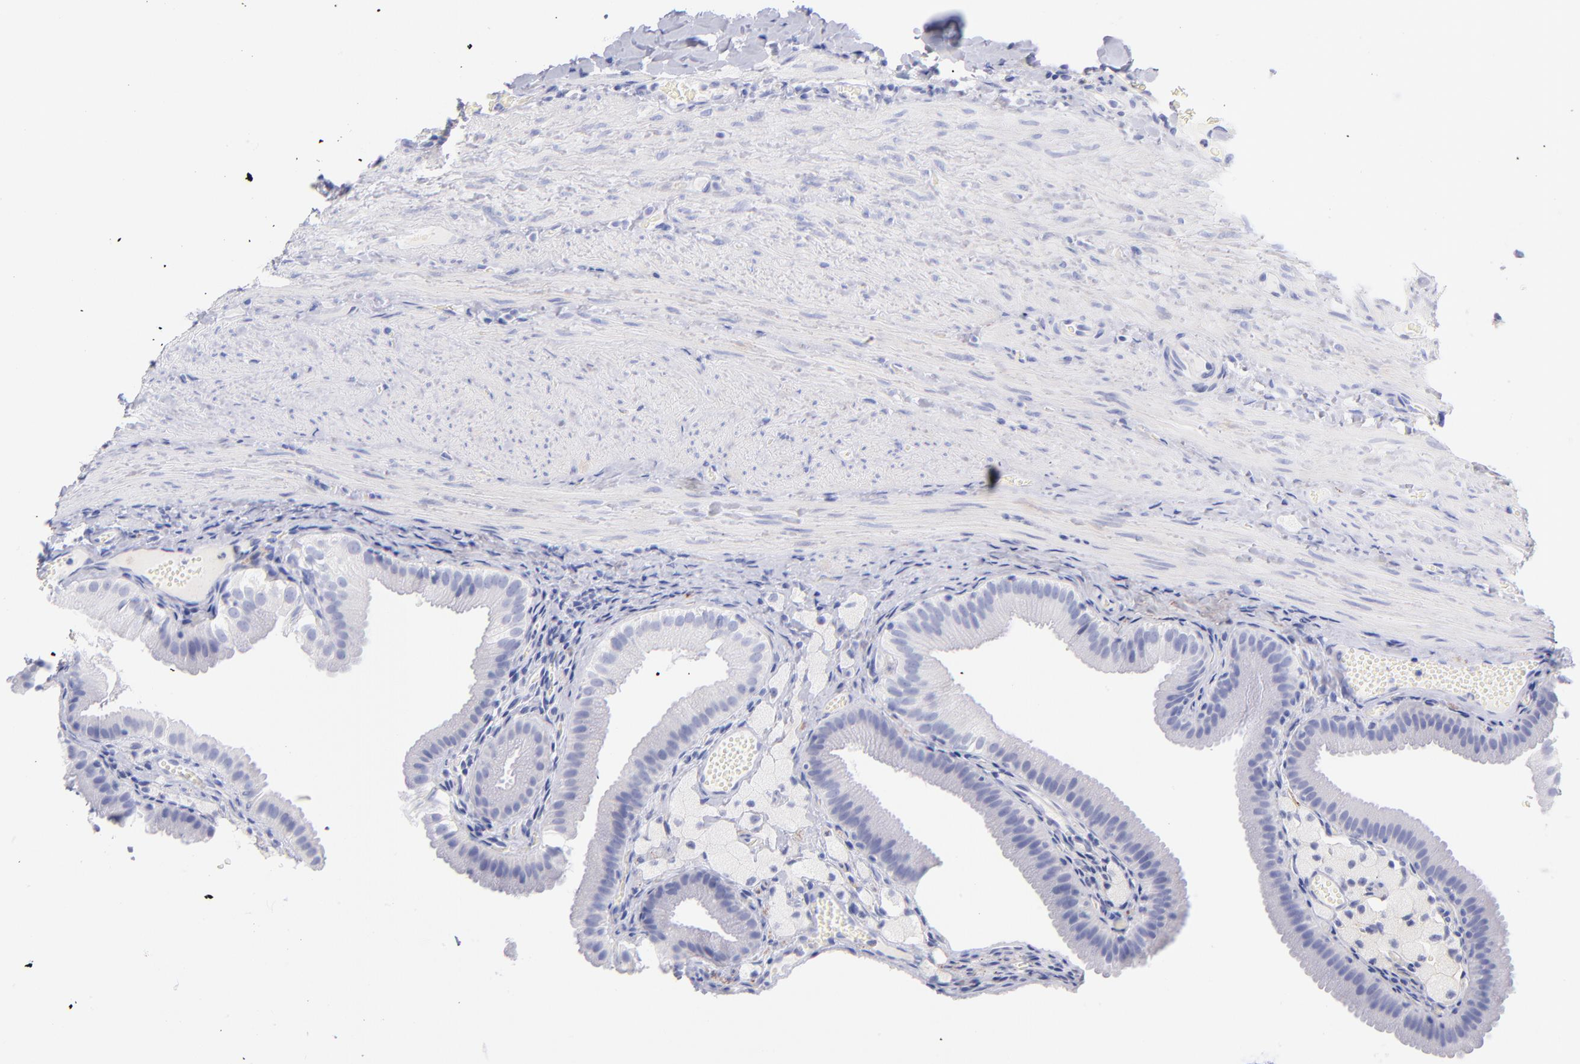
{"staining": {"intensity": "negative", "quantity": "none", "location": "none"}, "tissue": "gallbladder", "cell_type": "Glandular cells", "image_type": "normal", "snomed": [{"axis": "morphology", "description": "Normal tissue, NOS"}, {"axis": "topography", "description": "Gallbladder"}], "caption": "Protein analysis of unremarkable gallbladder demonstrates no significant staining in glandular cells.", "gene": "SCGN", "patient": {"sex": "female", "age": 24}}